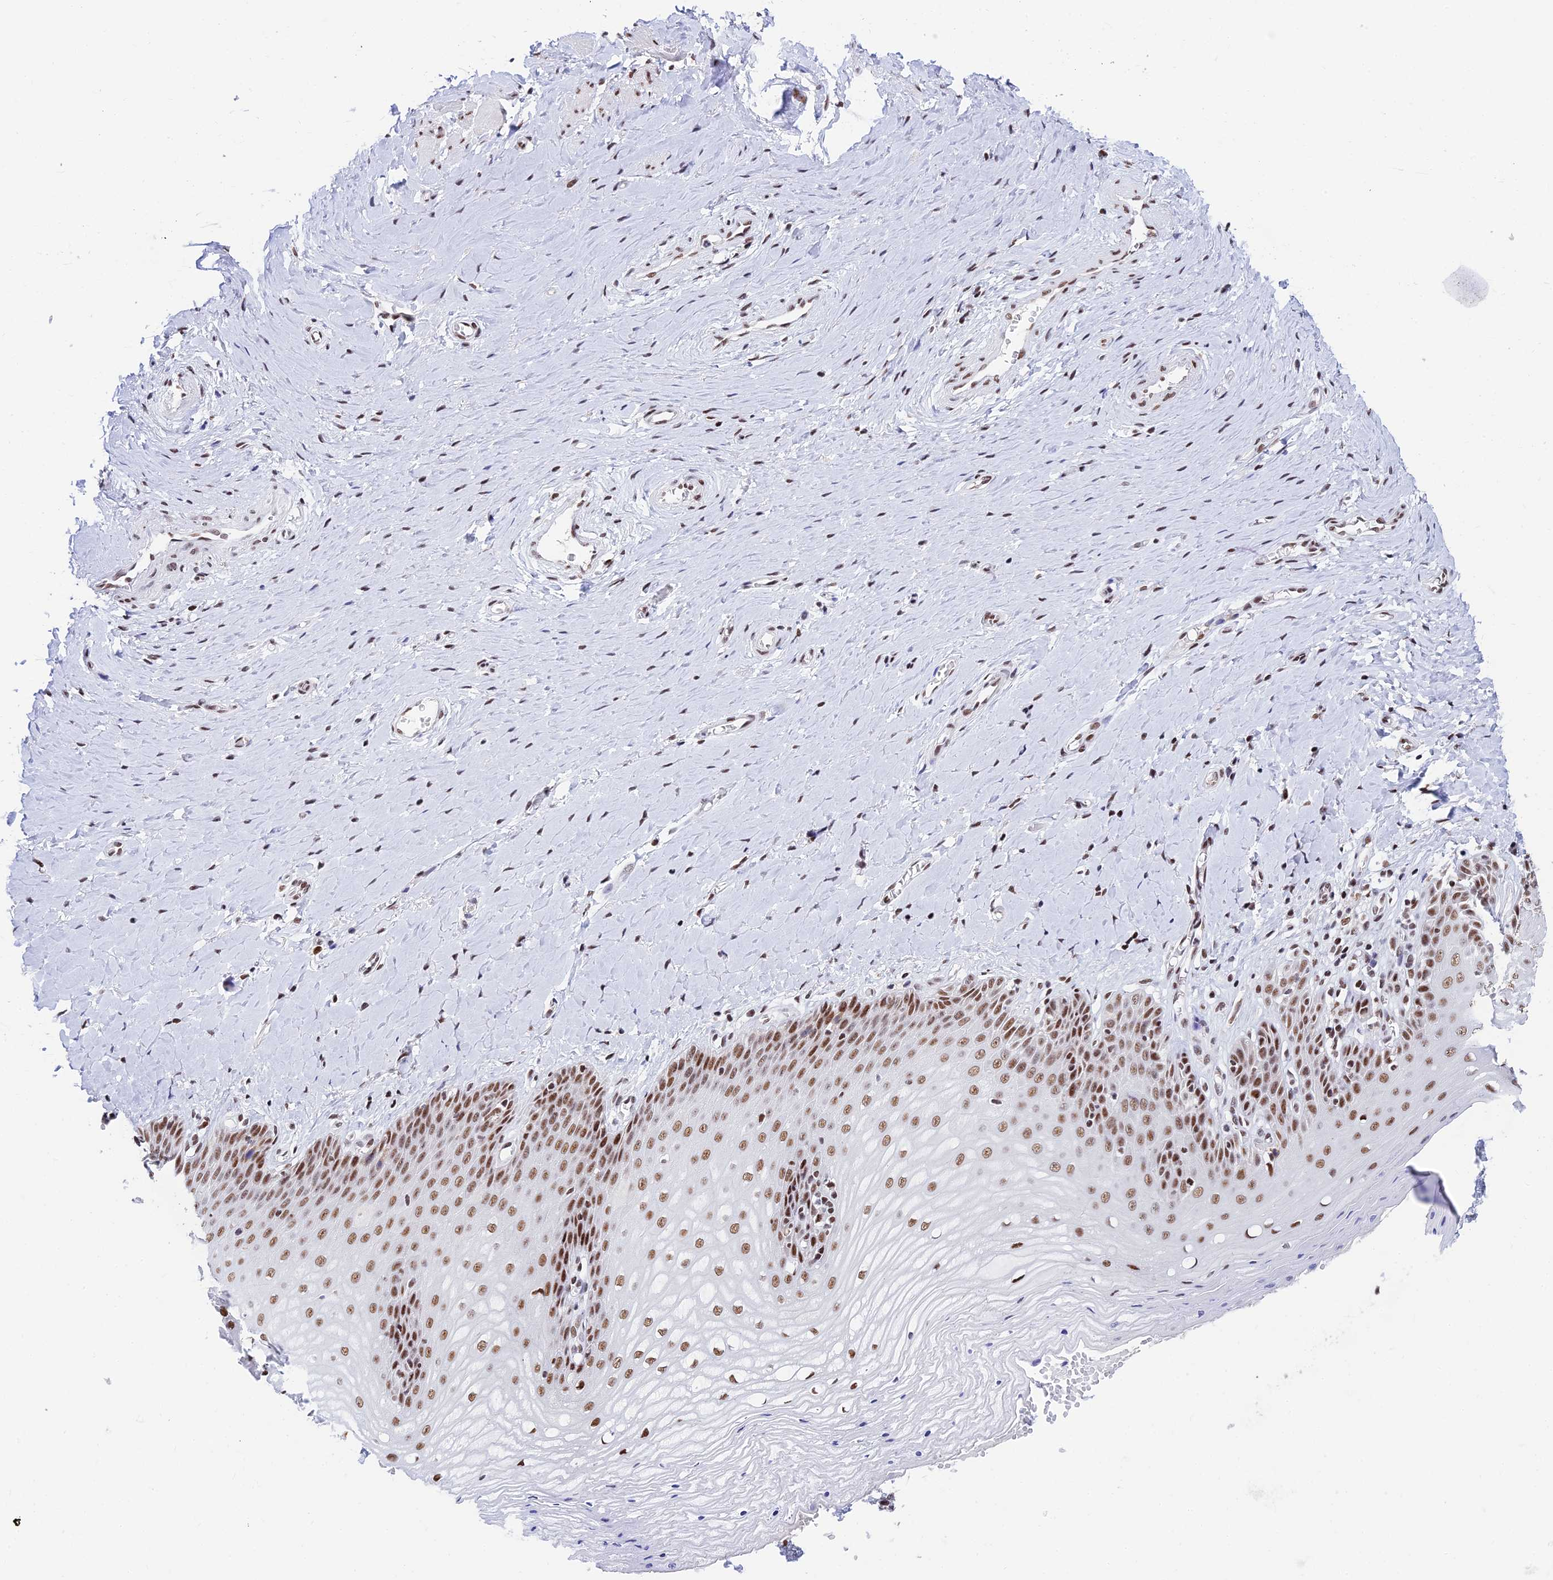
{"staining": {"intensity": "moderate", "quantity": ">75%", "location": "nuclear"}, "tissue": "vagina", "cell_type": "Squamous epithelial cells", "image_type": "normal", "snomed": [{"axis": "morphology", "description": "Normal tissue, NOS"}, {"axis": "topography", "description": "Vagina"}], "caption": "Immunohistochemistry histopathology image of normal vagina: vagina stained using immunohistochemistry displays medium levels of moderate protein expression localized specifically in the nuclear of squamous epithelial cells, appearing as a nuclear brown color.", "gene": "USP22", "patient": {"sex": "female", "age": 65}}